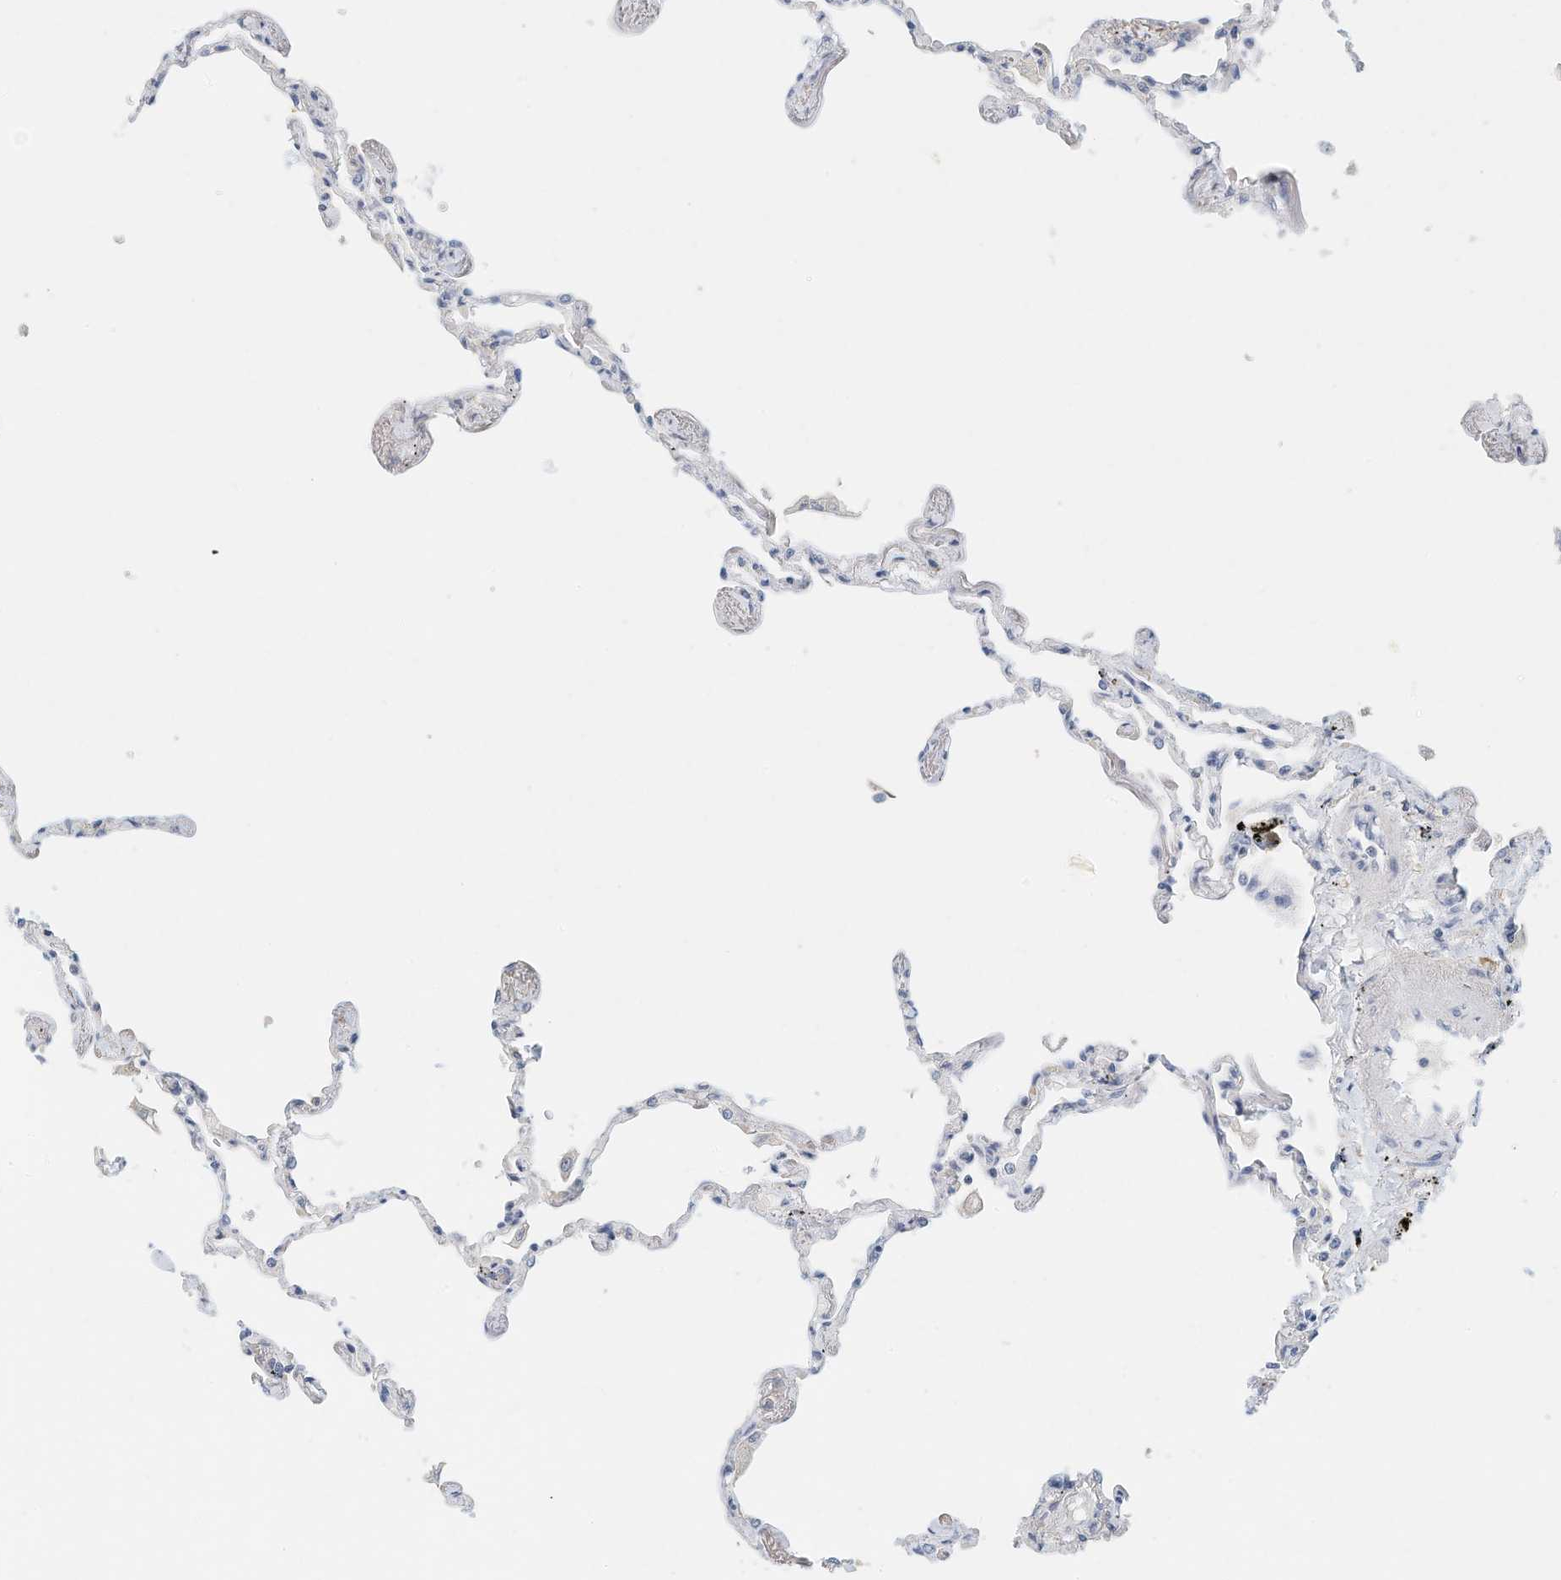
{"staining": {"intensity": "negative", "quantity": "none", "location": "none"}, "tissue": "lung", "cell_type": "Alveolar cells", "image_type": "normal", "snomed": [{"axis": "morphology", "description": "Normal tissue, NOS"}, {"axis": "topography", "description": "Lung"}], "caption": "Immunohistochemistry micrograph of unremarkable lung: lung stained with DAB shows no significant protein expression in alveolar cells. The staining was performed using DAB (3,3'-diaminobenzidine) to visualize the protein expression in brown, while the nuclei were stained in blue with hematoxylin (Magnification: 20x).", "gene": "MICAL1", "patient": {"sex": "female", "age": 67}}